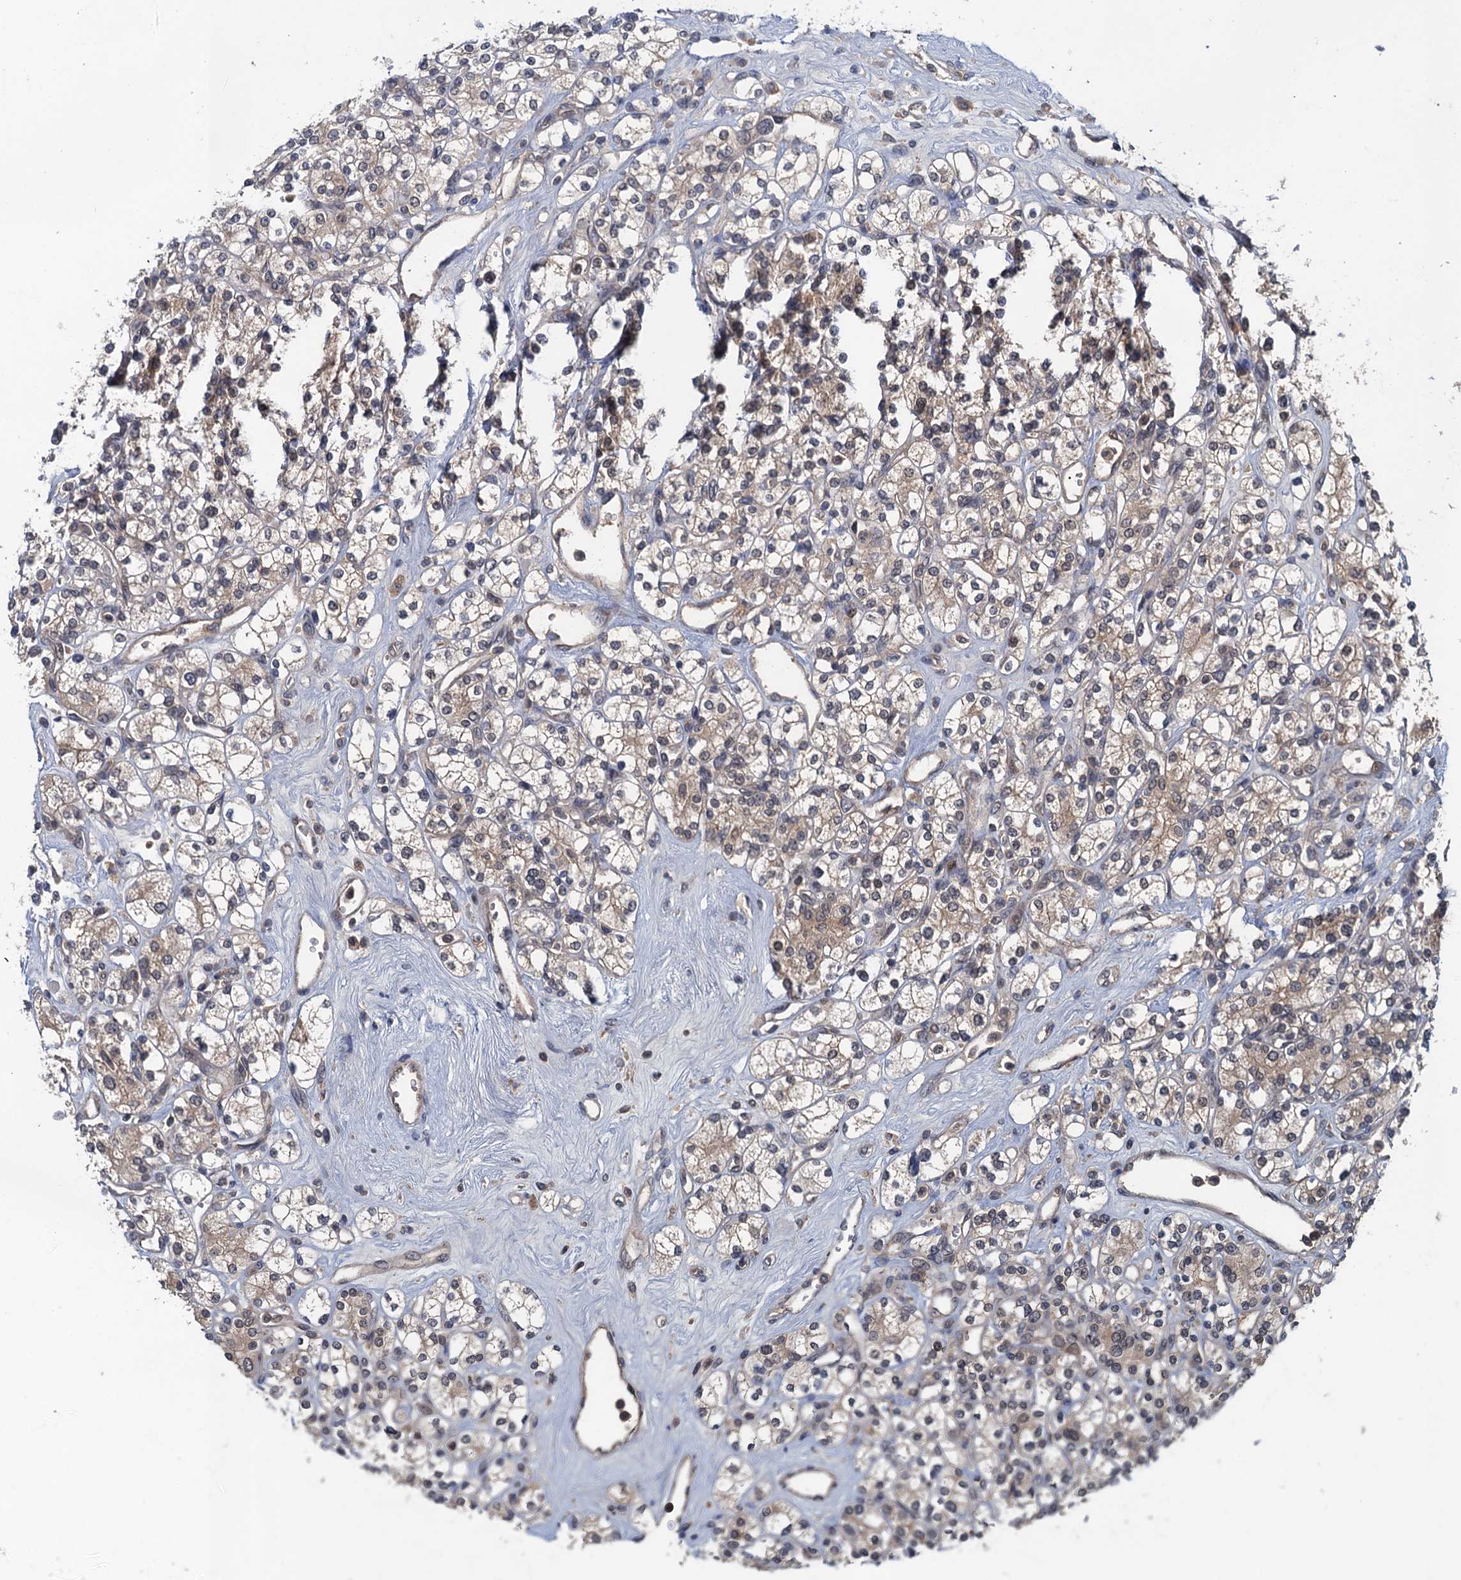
{"staining": {"intensity": "weak", "quantity": ">75%", "location": "cytoplasmic/membranous"}, "tissue": "renal cancer", "cell_type": "Tumor cells", "image_type": "cancer", "snomed": [{"axis": "morphology", "description": "Adenocarcinoma, NOS"}, {"axis": "topography", "description": "Kidney"}], "caption": "DAB immunohistochemical staining of human adenocarcinoma (renal) displays weak cytoplasmic/membranous protein staining in approximately >75% of tumor cells.", "gene": "RNF165", "patient": {"sex": "male", "age": 77}}